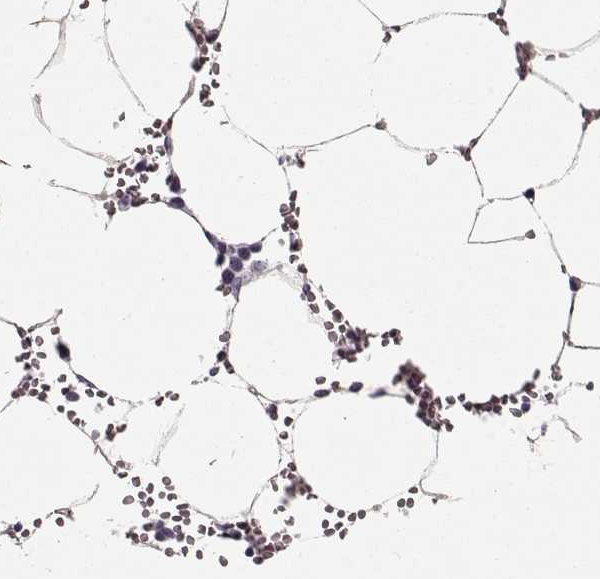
{"staining": {"intensity": "negative", "quantity": "none", "location": "none"}, "tissue": "bone marrow", "cell_type": "Hematopoietic cells", "image_type": "normal", "snomed": [{"axis": "morphology", "description": "Normal tissue, NOS"}, {"axis": "topography", "description": "Bone marrow"}], "caption": "Hematopoietic cells show no significant positivity in normal bone marrow. (Stains: DAB (3,3'-diaminobenzidine) immunohistochemistry with hematoxylin counter stain, Microscopy: brightfield microscopy at high magnification).", "gene": "LUM", "patient": {"sex": "female", "age": 52}}